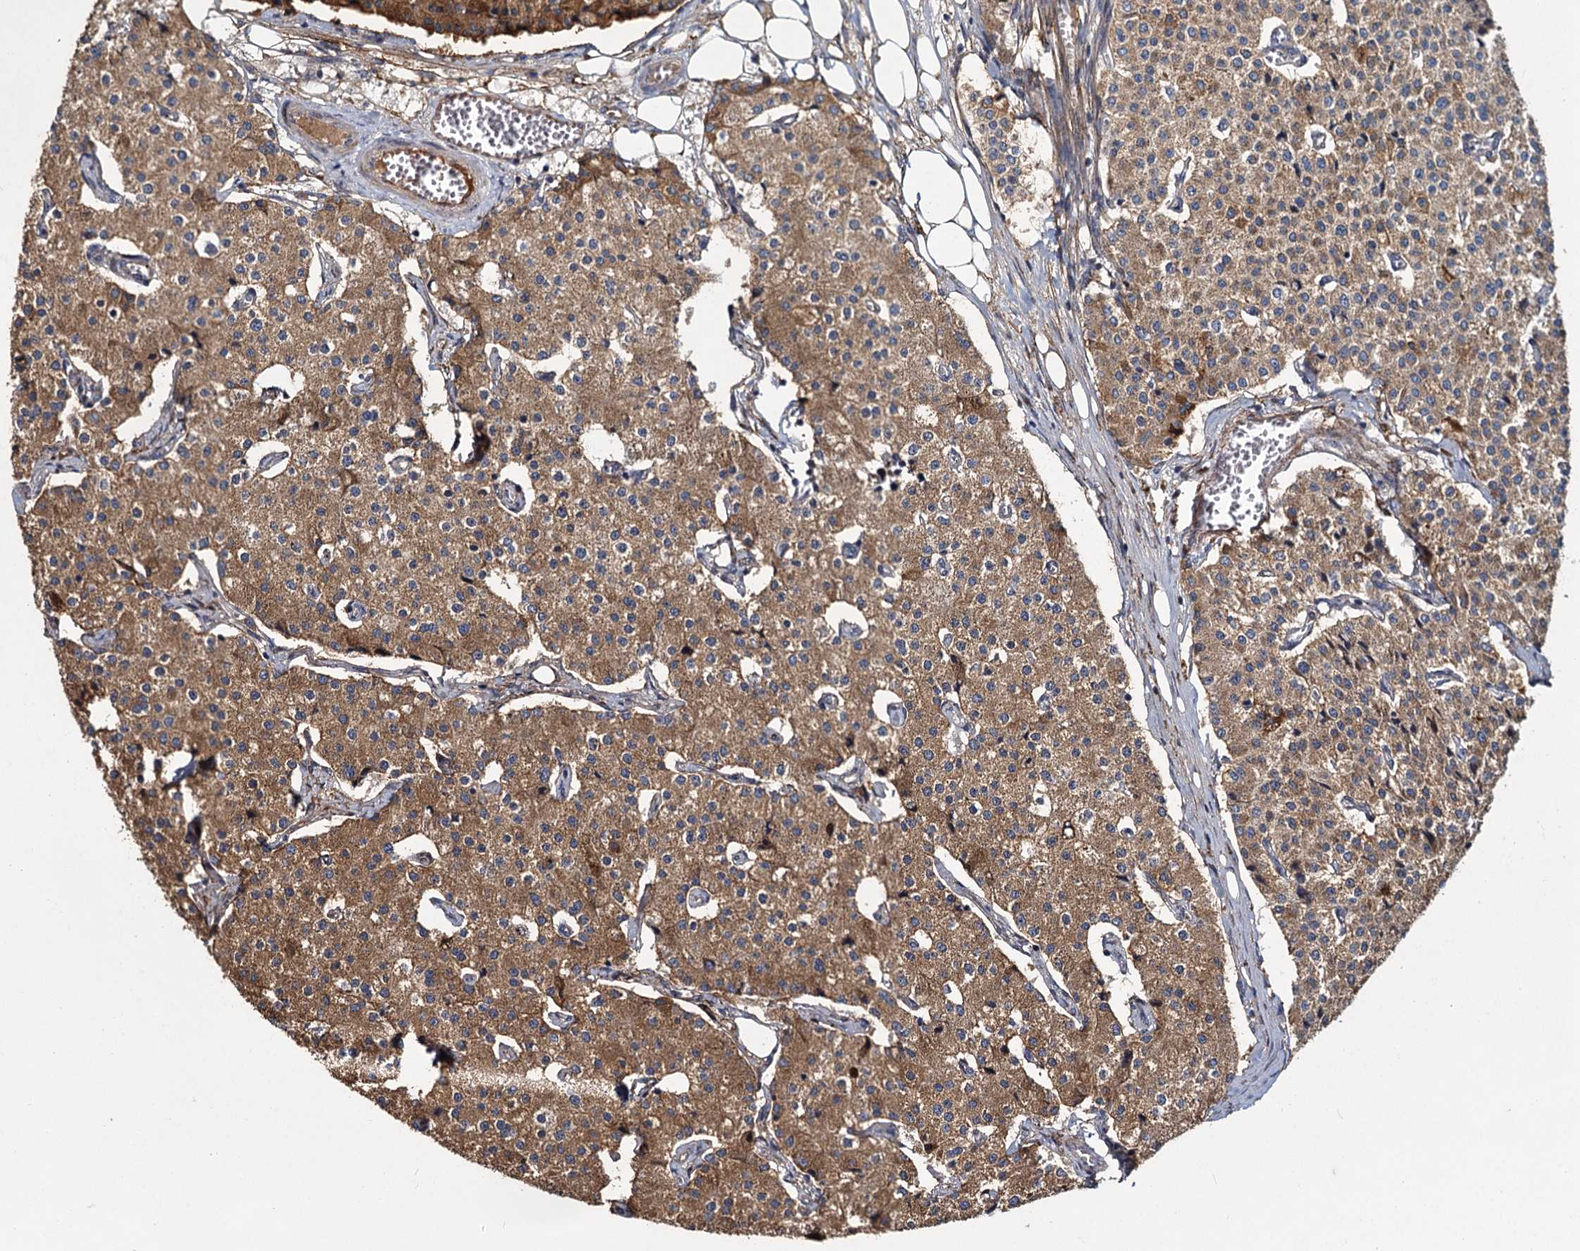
{"staining": {"intensity": "moderate", "quantity": ">75%", "location": "cytoplasmic/membranous"}, "tissue": "carcinoid", "cell_type": "Tumor cells", "image_type": "cancer", "snomed": [{"axis": "morphology", "description": "Carcinoid, malignant, NOS"}, {"axis": "topography", "description": "Colon"}], "caption": "Carcinoid was stained to show a protein in brown. There is medium levels of moderate cytoplasmic/membranous positivity in approximately >75% of tumor cells.", "gene": "ADCY2", "patient": {"sex": "female", "age": 52}}